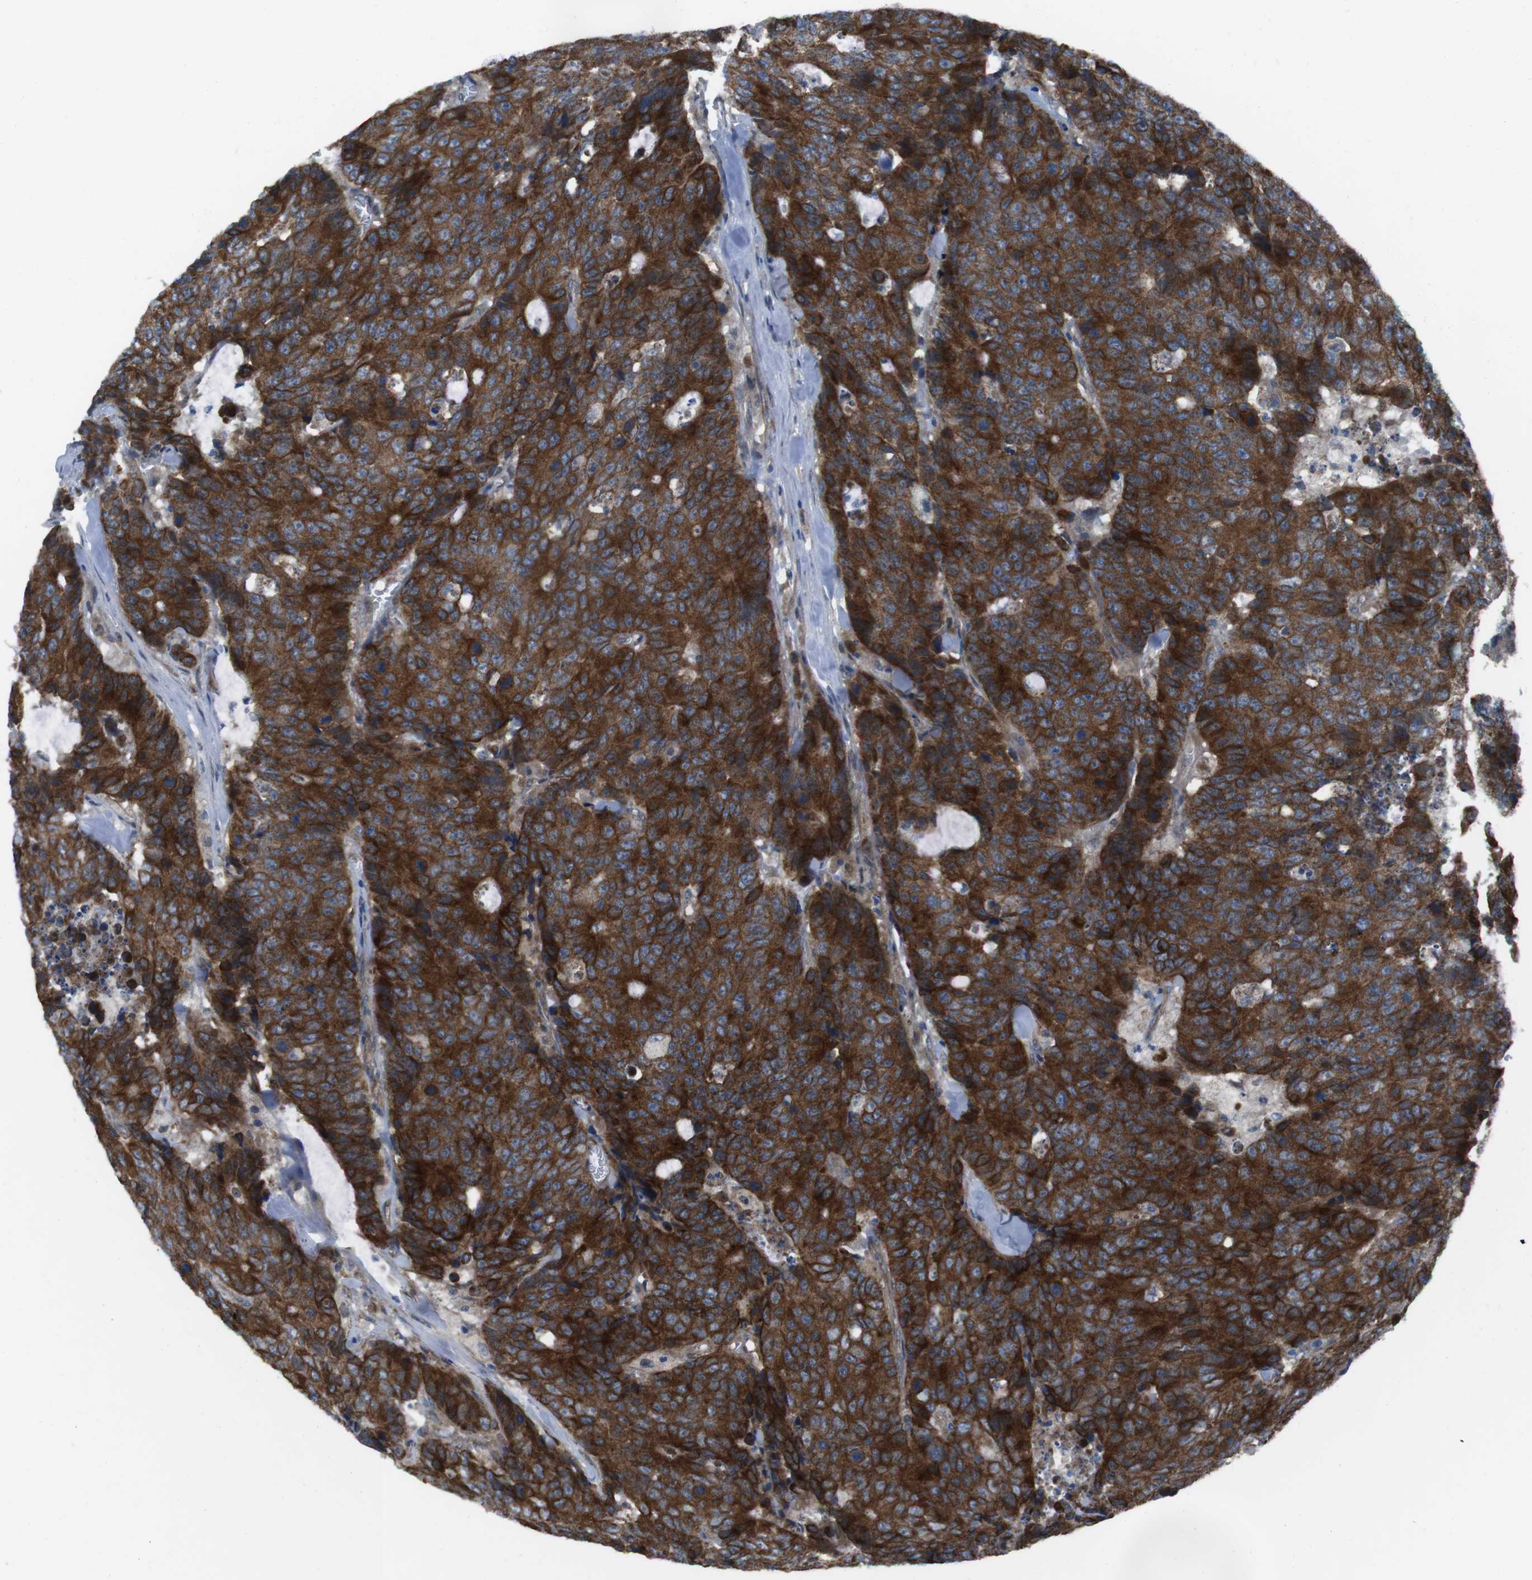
{"staining": {"intensity": "strong", "quantity": ">75%", "location": "cytoplasmic/membranous"}, "tissue": "colorectal cancer", "cell_type": "Tumor cells", "image_type": "cancer", "snomed": [{"axis": "morphology", "description": "Adenocarcinoma, NOS"}, {"axis": "topography", "description": "Colon"}], "caption": "A brown stain shows strong cytoplasmic/membranous staining of a protein in colorectal cancer tumor cells. (Brightfield microscopy of DAB IHC at high magnification).", "gene": "FAM174B", "patient": {"sex": "female", "age": 86}}